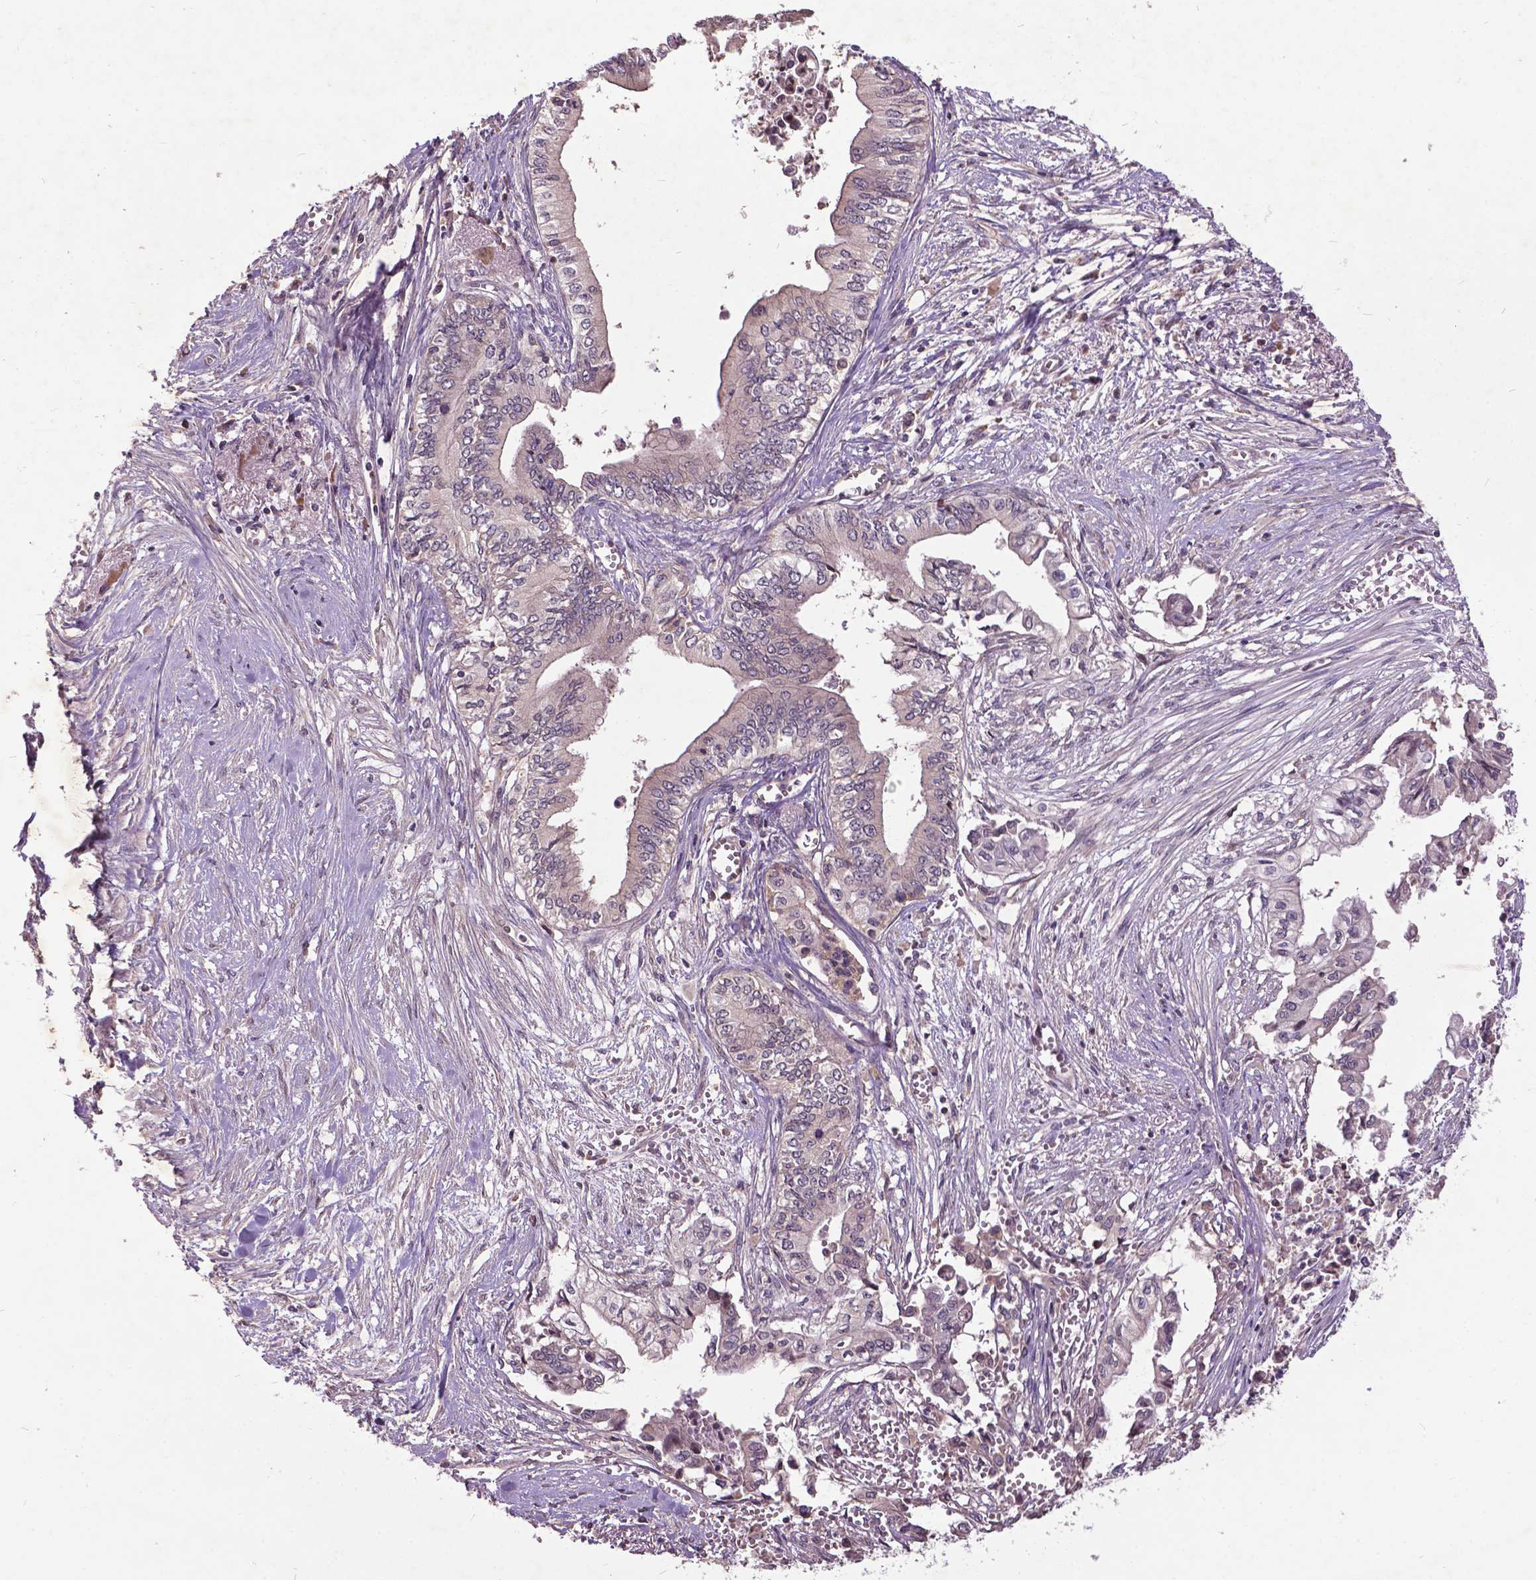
{"staining": {"intensity": "negative", "quantity": "none", "location": "none"}, "tissue": "pancreatic cancer", "cell_type": "Tumor cells", "image_type": "cancer", "snomed": [{"axis": "morphology", "description": "Adenocarcinoma, NOS"}, {"axis": "topography", "description": "Pancreas"}], "caption": "Immunohistochemistry photomicrograph of neoplastic tissue: human pancreatic adenocarcinoma stained with DAB (3,3'-diaminobenzidine) demonstrates no significant protein staining in tumor cells. (IHC, brightfield microscopy, high magnification).", "gene": "AP1S3", "patient": {"sex": "female", "age": 61}}